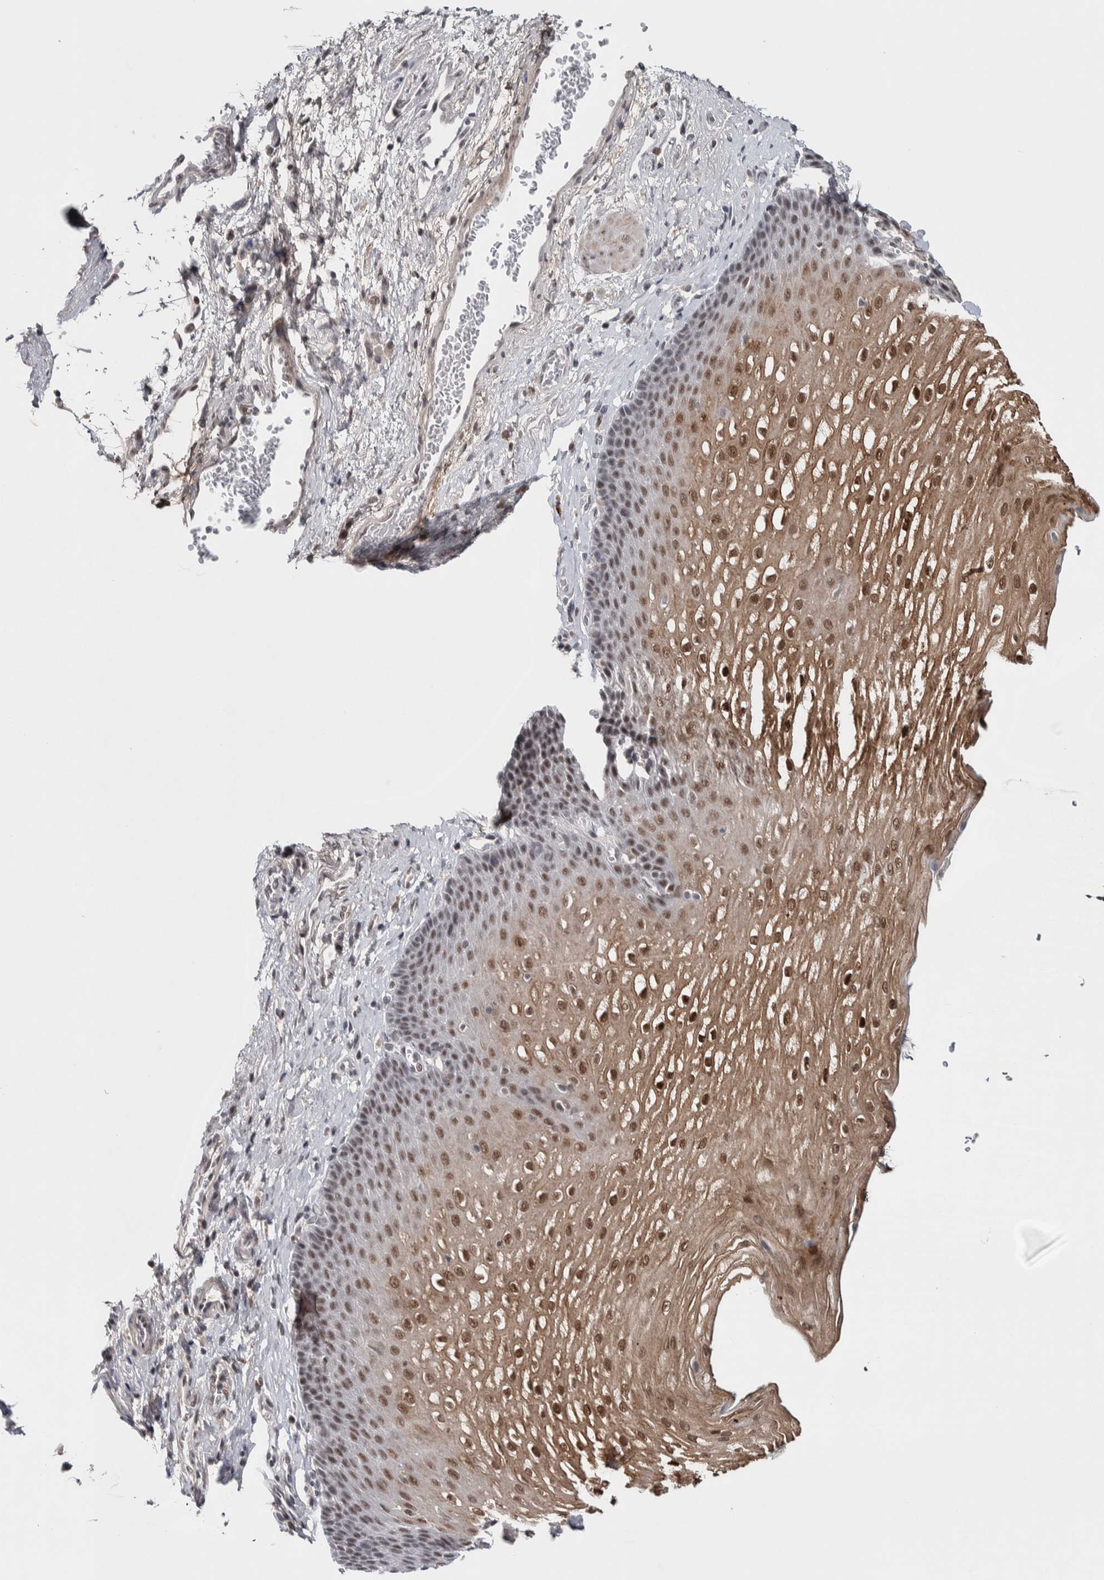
{"staining": {"intensity": "strong", "quantity": "25%-75%", "location": "cytoplasmic/membranous,nuclear"}, "tissue": "esophagus", "cell_type": "Squamous epithelial cells", "image_type": "normal", "snomed": [{"axis": "morphology", "description": "Normal tissue, NOS"}, {"axis": "topography", "description": "Esophagus"}], "caption": "IHC (DAB) staining of unremarkable esophagus reveals strong cytoplasmic/membranous,nuclear protein positivity in approximately 25%-75% of squamous epithelial cells. The staining was performed using DAB to visualize the protein expression in brown, while the nuclei were stained in blue with hematoxylin (Magnification: 20x).", "gene": "ASPN", "patient": {"sex": "male", "age": 48}}